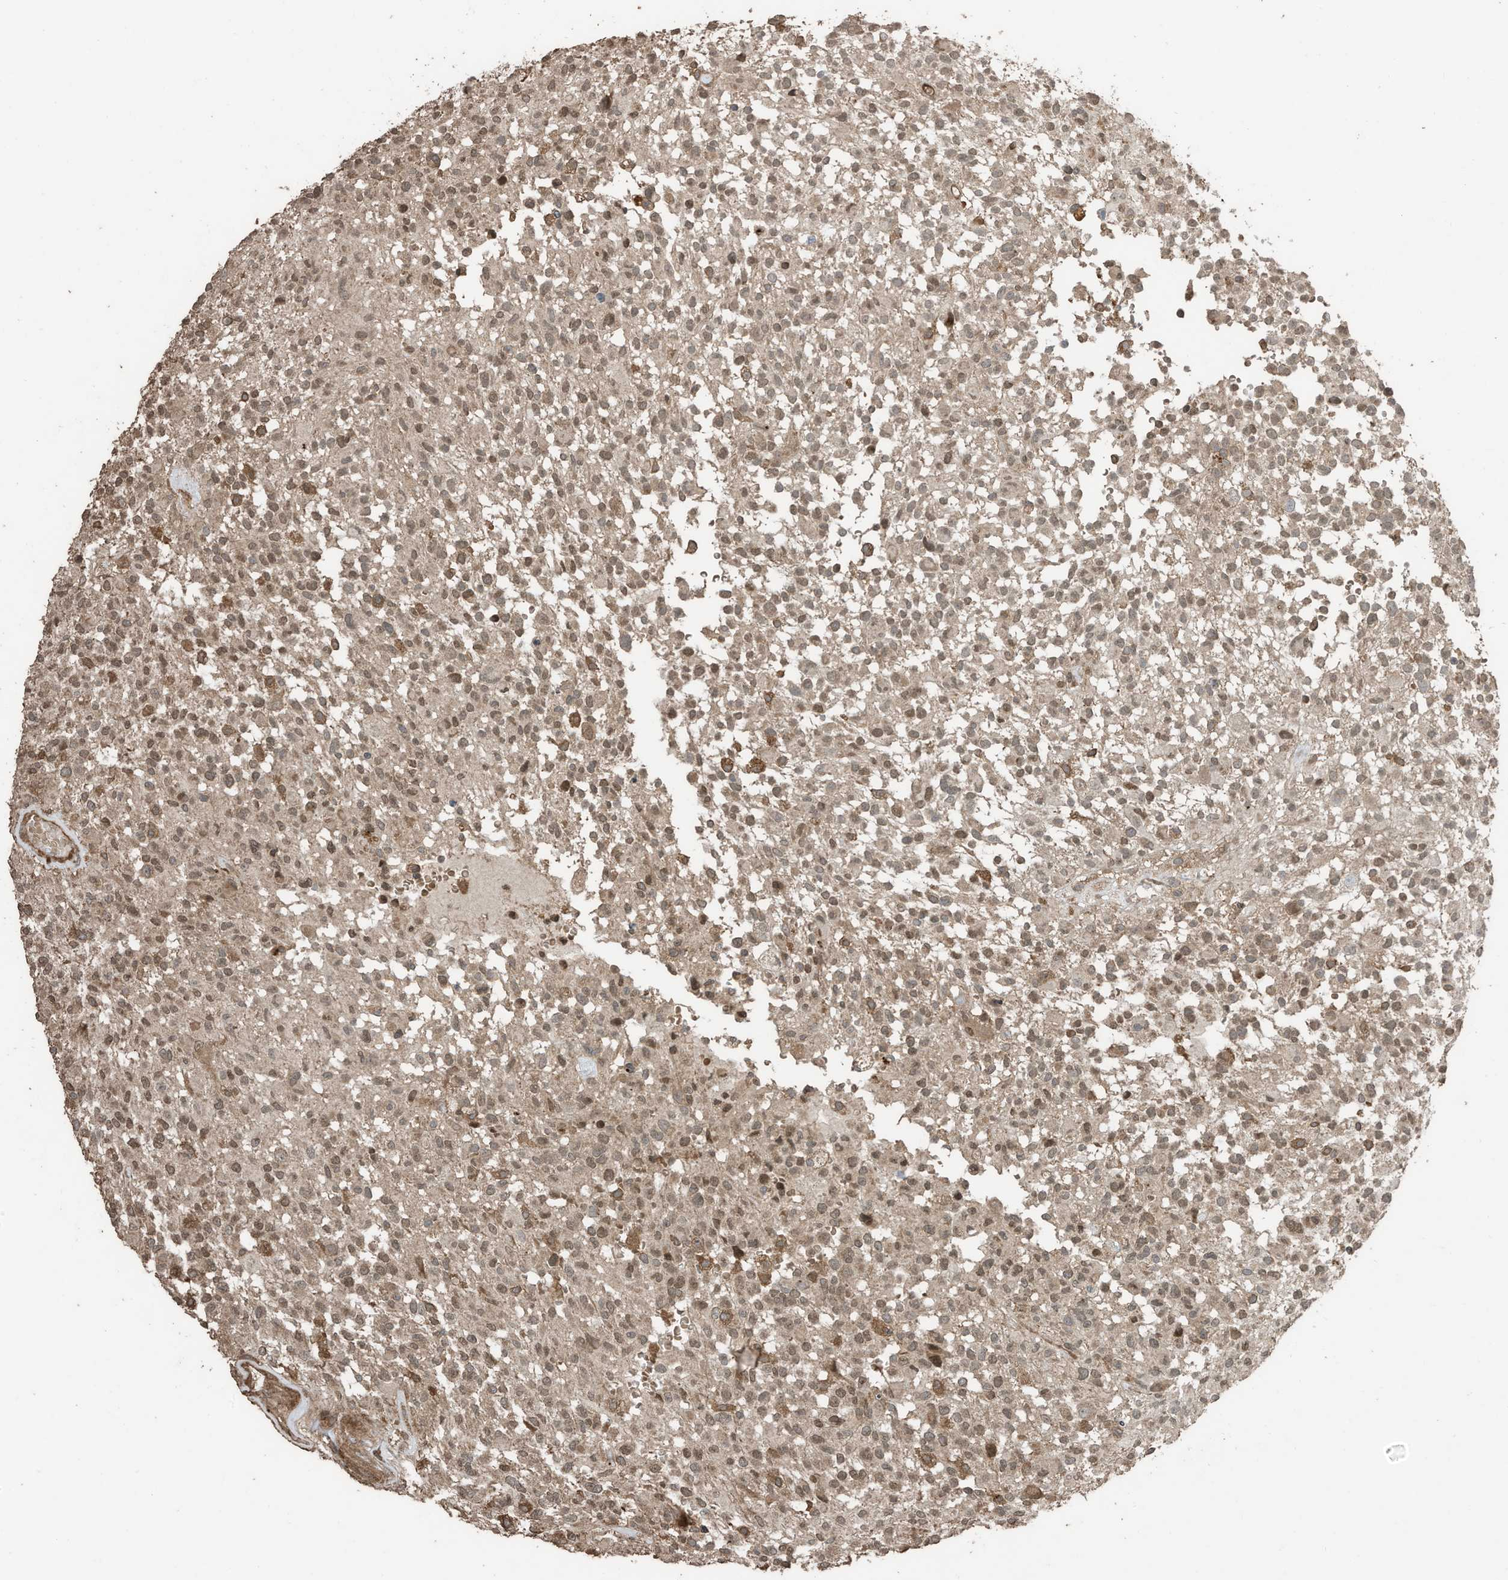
{"staining": {"intensity": "weak", "quantity": ">75%", "location": "cytoplasmic/membranous"}, "tissue": "glioma", "cell_type": "Tumor cells", "image_type": "cancer", "snomed": [{"axis": "morphology", "description": "Glioma, malignant, High grade"}, {"axis": "morphology", "description": "Glioblastoma, NOS"}, {"axis": "topography", "description": "Brain"}], "caption": "DAB immunohistochemical staining of glioma exhibits weak cytoplasmic/membranous protein expression in approximately >75% of tumor cells.", "gene": "ZNF653", "patient": {"sex": "male", "age": 60}}